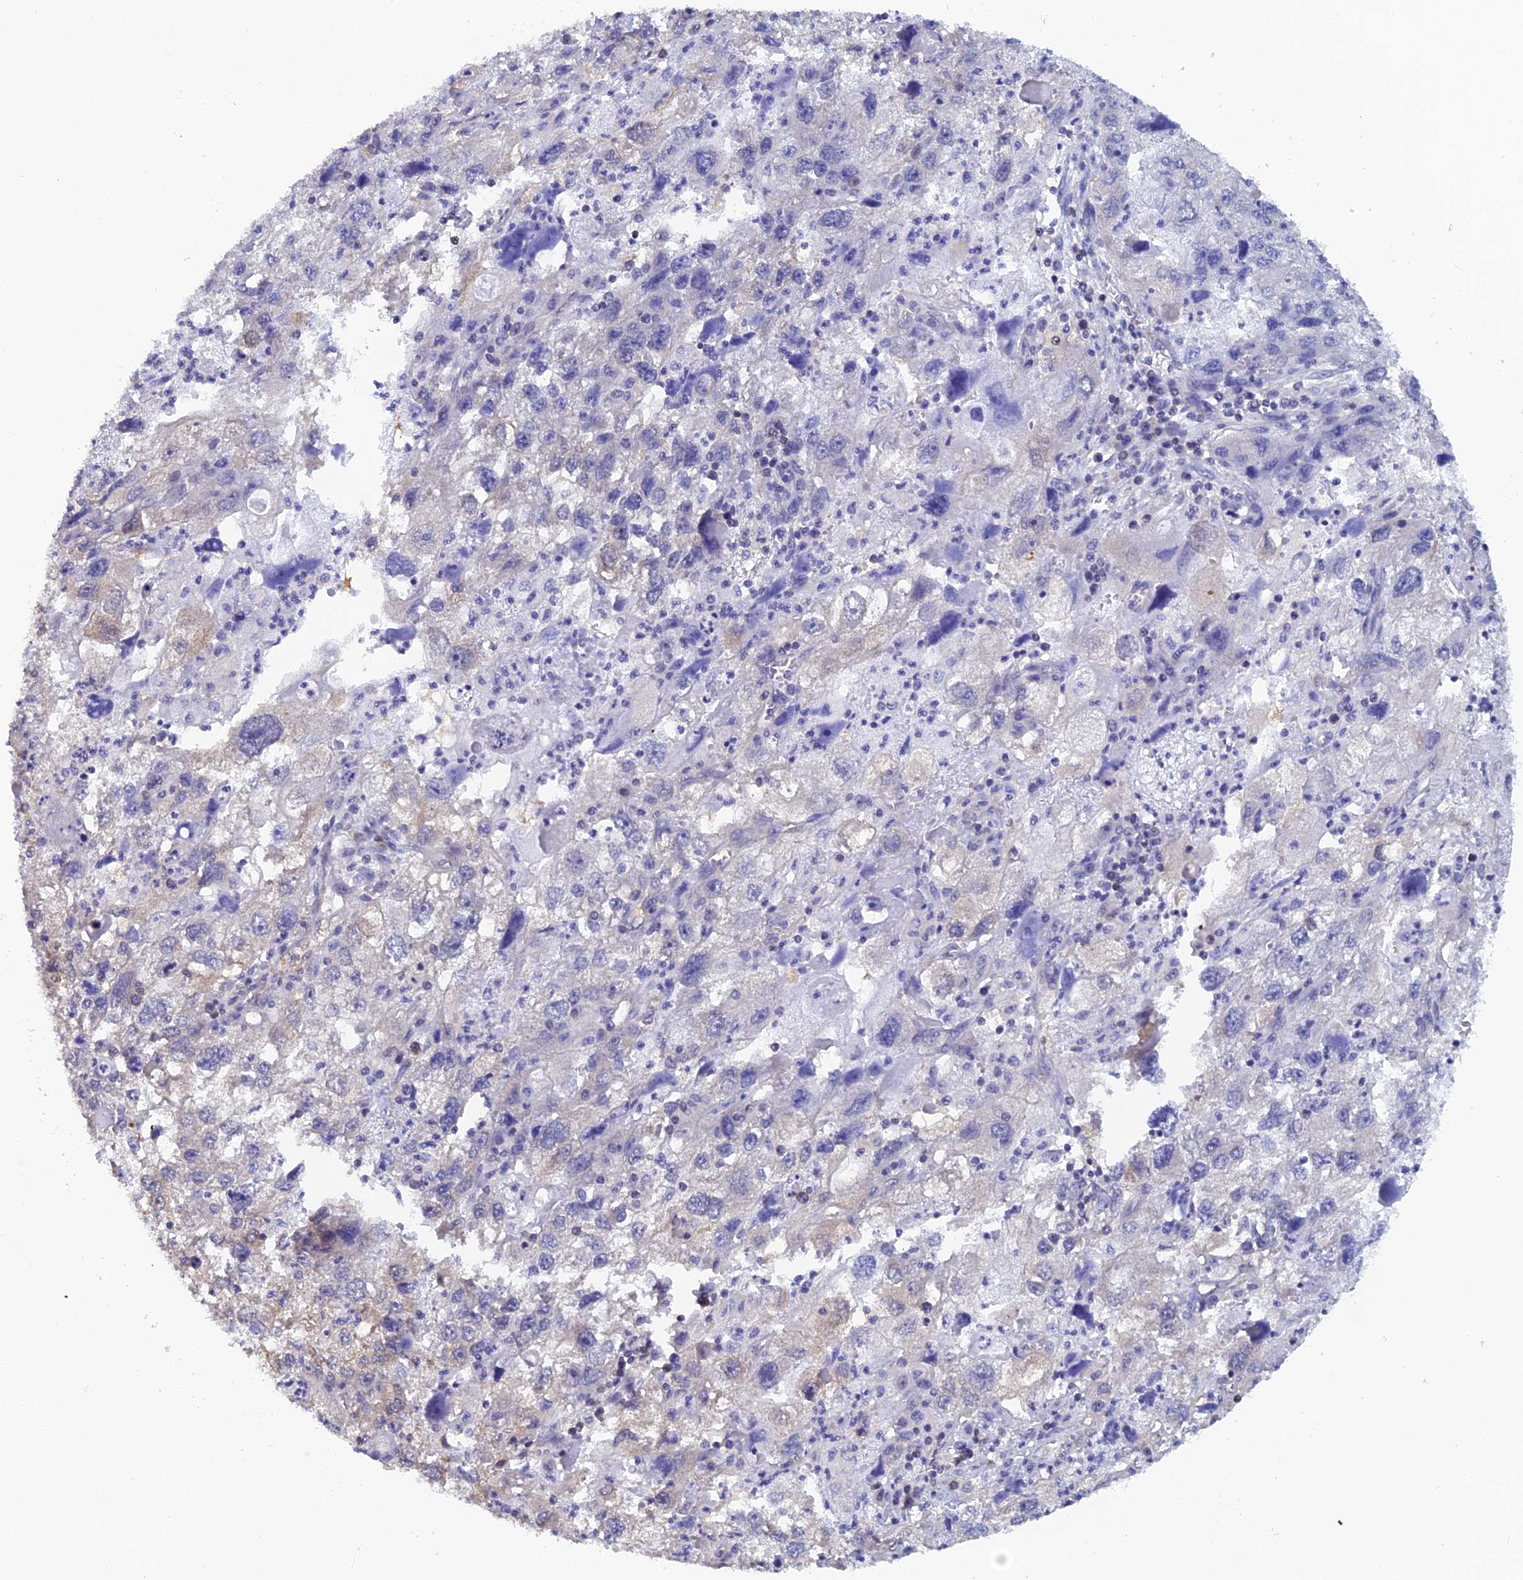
{"staining": {"intensity": "negative", "quantity": "none", "location": "none"}, "tissue": "endometrial cancer", "cell_type": "Tumor cells", "image_type": "cancer", "snomed": [{"axis": "morphology", "description": "Adenocarcinoma, NOS"}, {"axis": "topography", "description": "Endometrium"}], "caption": "Immunohistochemistry (IHC) of human endometrial cancer (adenocarcinoma) reveals no positivity in tumor cells.", "gene": "HINT1", "patient": {"sex": "female", "age": 49}}